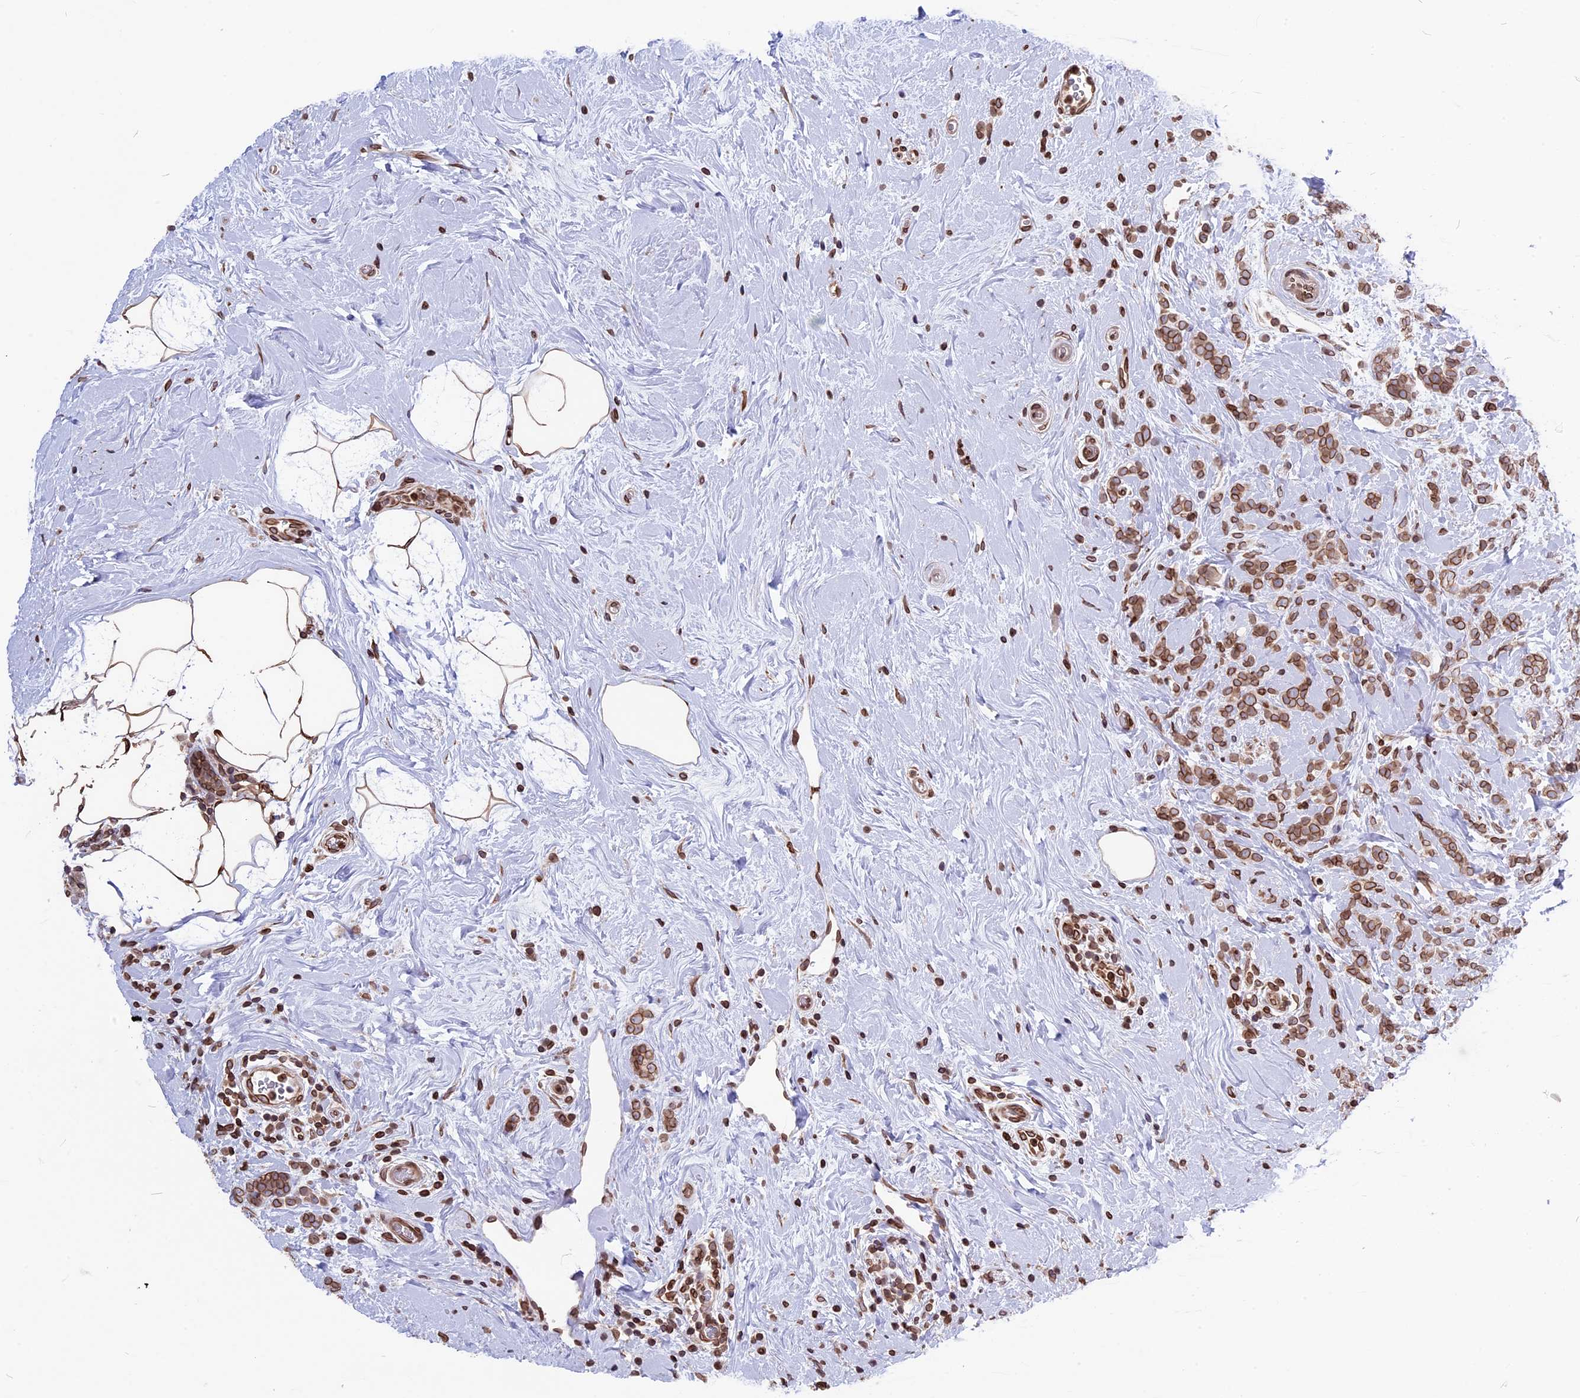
{"staining": {"intensity": "moderate", "quantity": ">75%", "location": "cytoplasmic/membranous,nuclear"}, "tissue": "breast cancer", "cell_type": "Tumor cells", "image_type": "cancer", "snomed": [{"axis": "morphology", "description": "Lobular carcinoma"}, {"axis": "topography", "description": "Breast"}], "caption": "Immunohistochemistry micrograph of breast lobular carcinoma stained for a protein (brown), which reveals medium levels of moderate cytoplasmic/membranous and nuclear staining in about >75% of tumor cells.", "gene": "PTCHD4", "patient": {"sex": "female", "age": 58}}